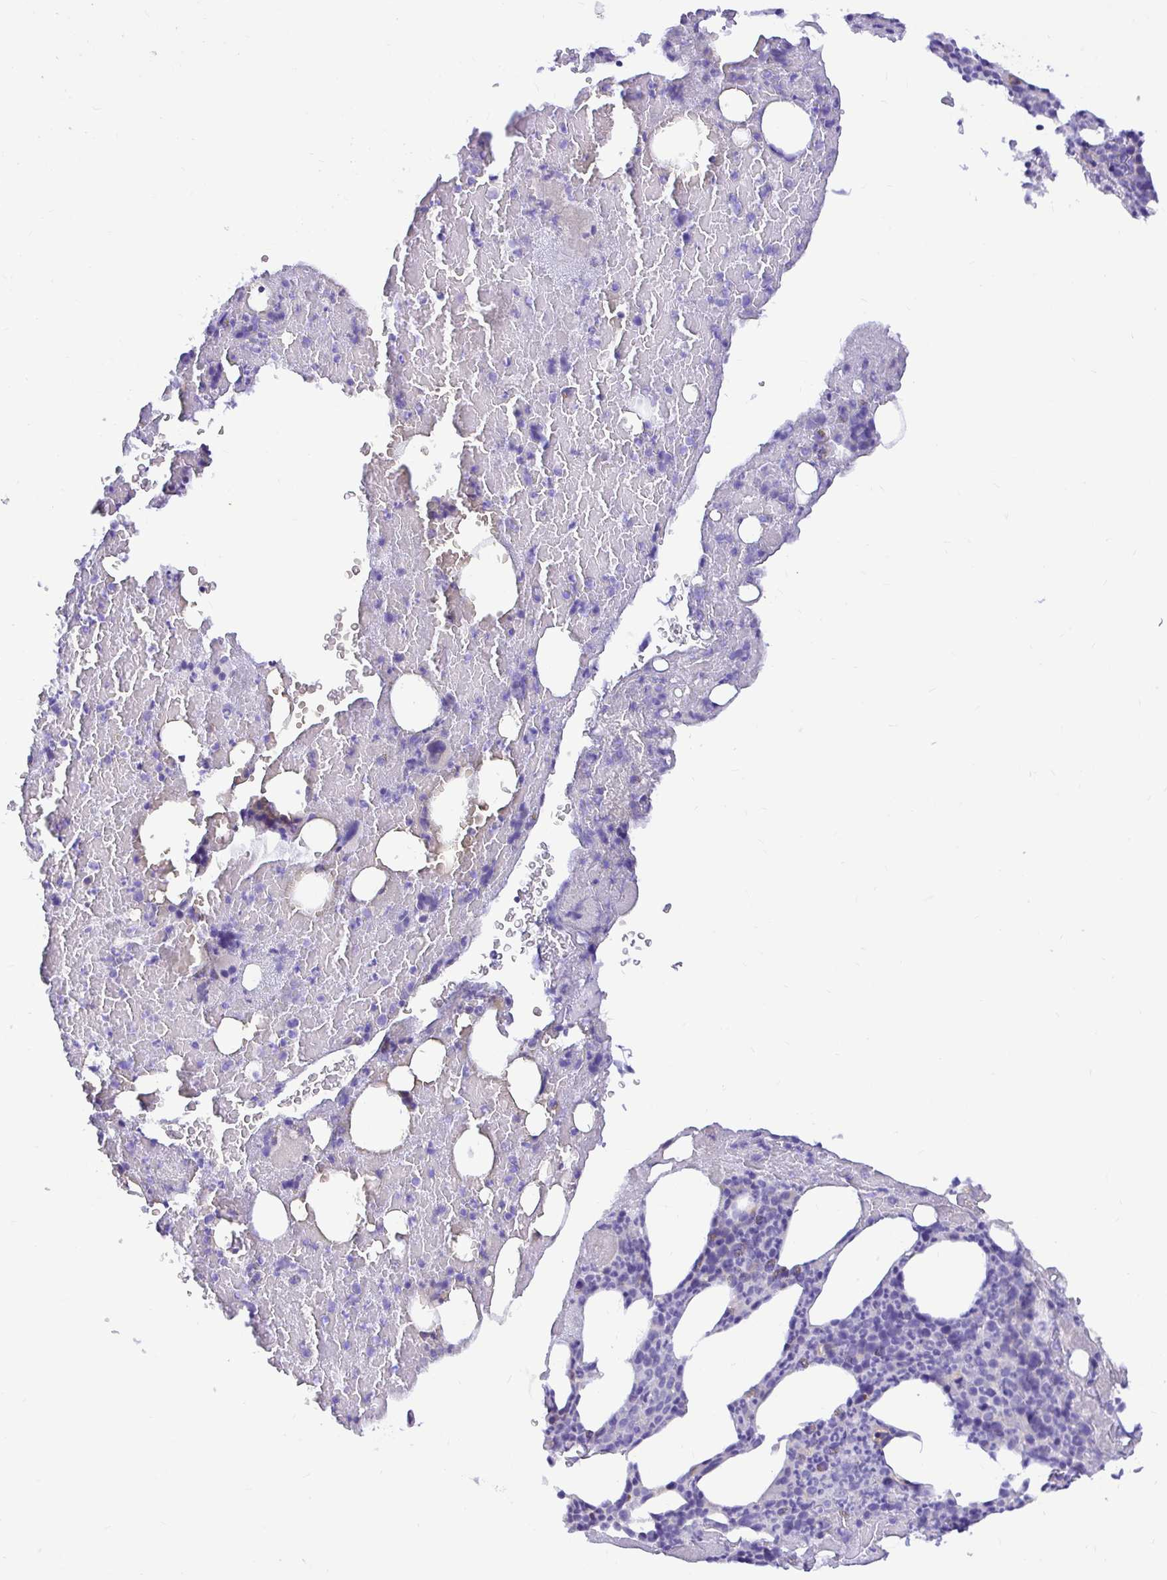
{"staining": {"intensity": "negative", "quantity": "none", "location": "none"}, "tissue": "bone marrow", "cell_type": "Hematopoietic cells", "image_type": "normal", "snomed": [{"axis": "morphology", "description": "Normal tissue, NOS"}, {"axis": "topography", "description": "Bone marrow"}], "caption": "Immunohistochemistry of benign bone marrow reveals no expression in hematopoietic cells. (Brightfield microscopy of DAB (3,3'-diaminobenzidine) immunohistochemistry (IHC) at high magnification).", "gene": "BACE2", "patient": {"sex": "female", "age": 59}}